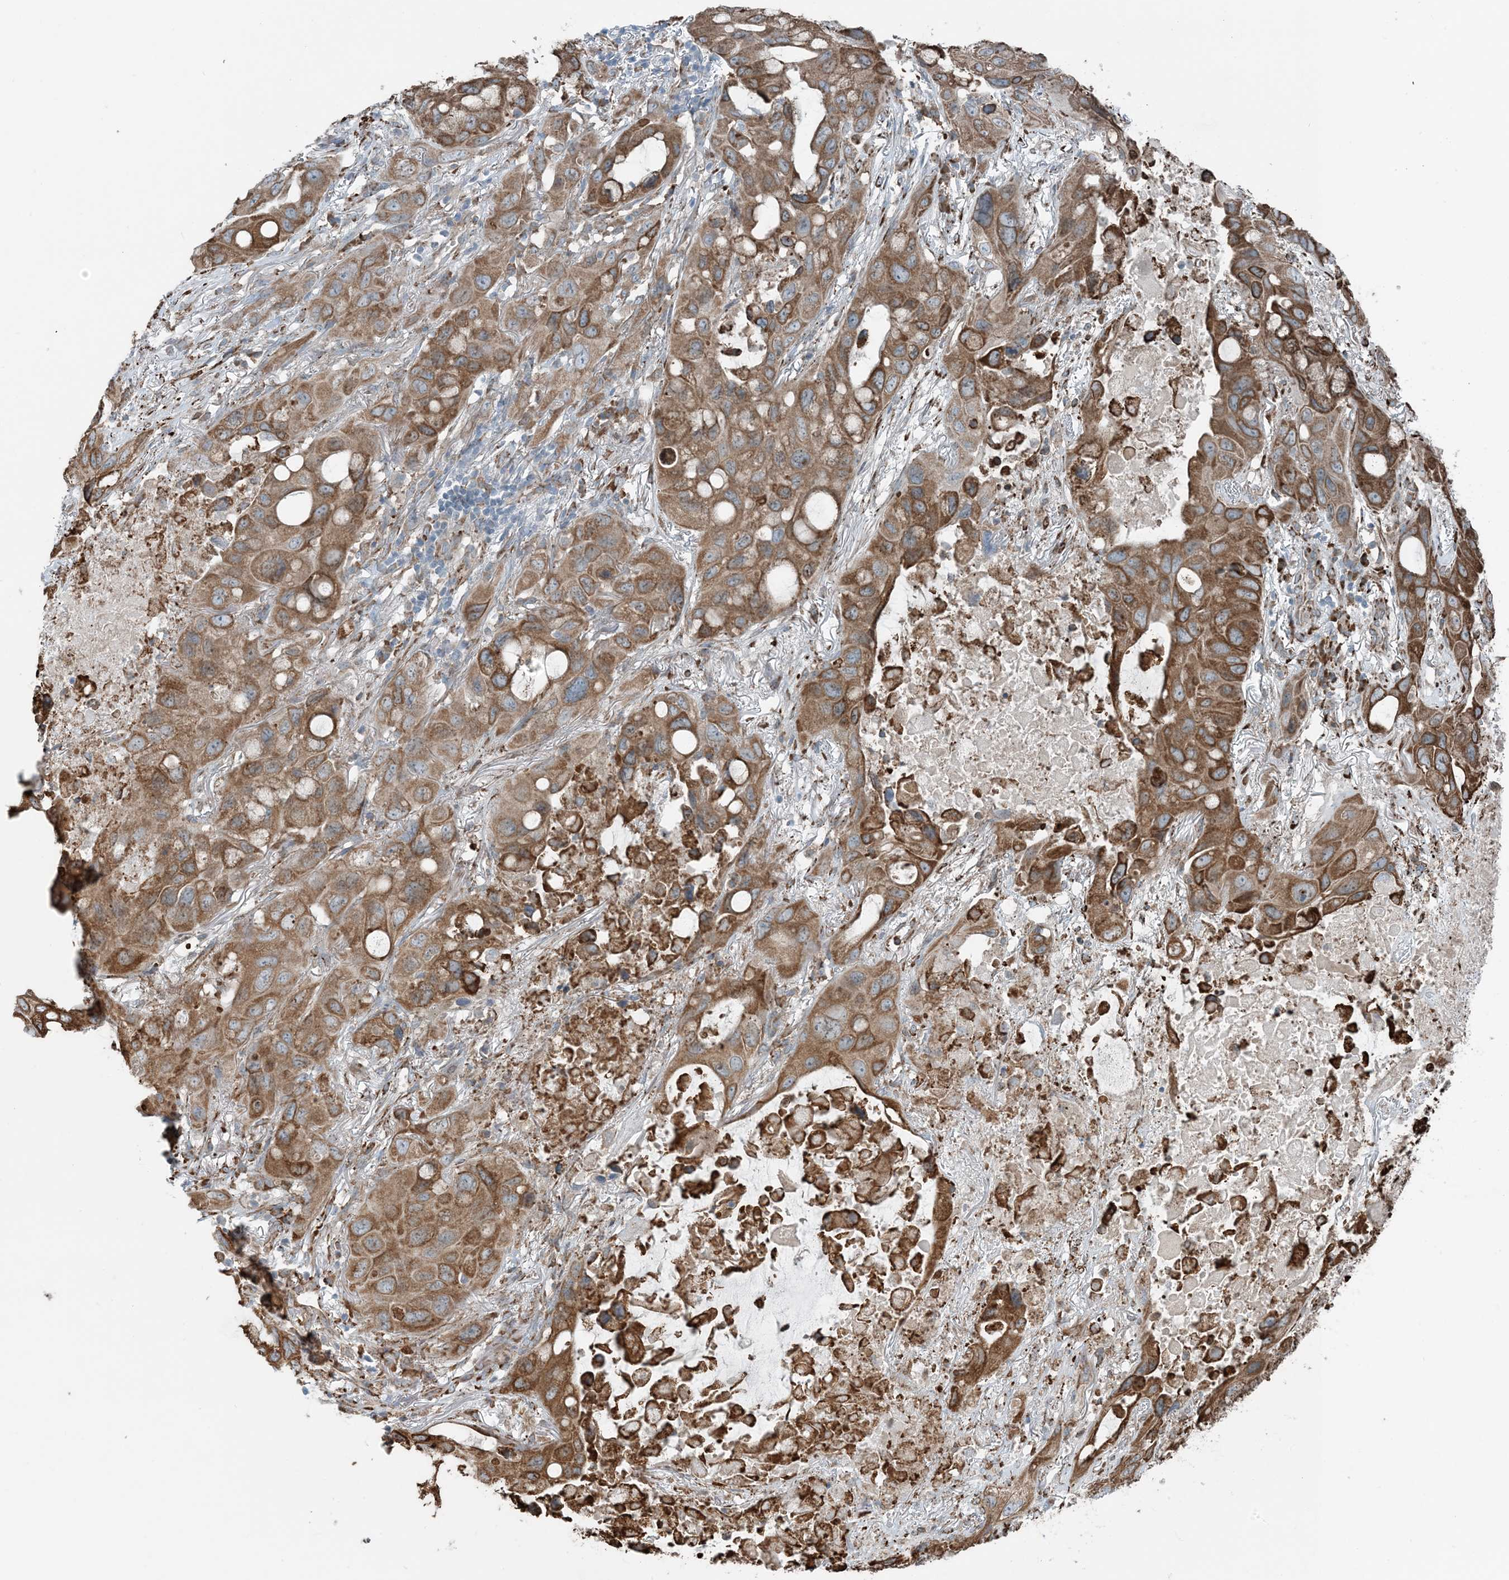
{"staining": {"intensity": "moderate", "quantity": ">75%", "location": "cytoplasmic/membranous"}, "tissue": "lung cancer", "cell_type": "Tumor cells", "image_type": "cancer", "snomed": [{"axis": "morphology", "description": "Squamous cell carcinoma, NOS"}, {"axis": "topography", "description": "Lung"}], "caption": "Tumor cells show medium levels of moderate cytoplasmic/membranous staining in approximately >75% of cells in human lung cancer. The staining was performed using DAB to visualize the protein expression in brown, while the nuclei were stained in blue with hematoxylin (Magnification: 20x).", "gene": "CERKL", "patient": {"sex": "female", "age": 73}}